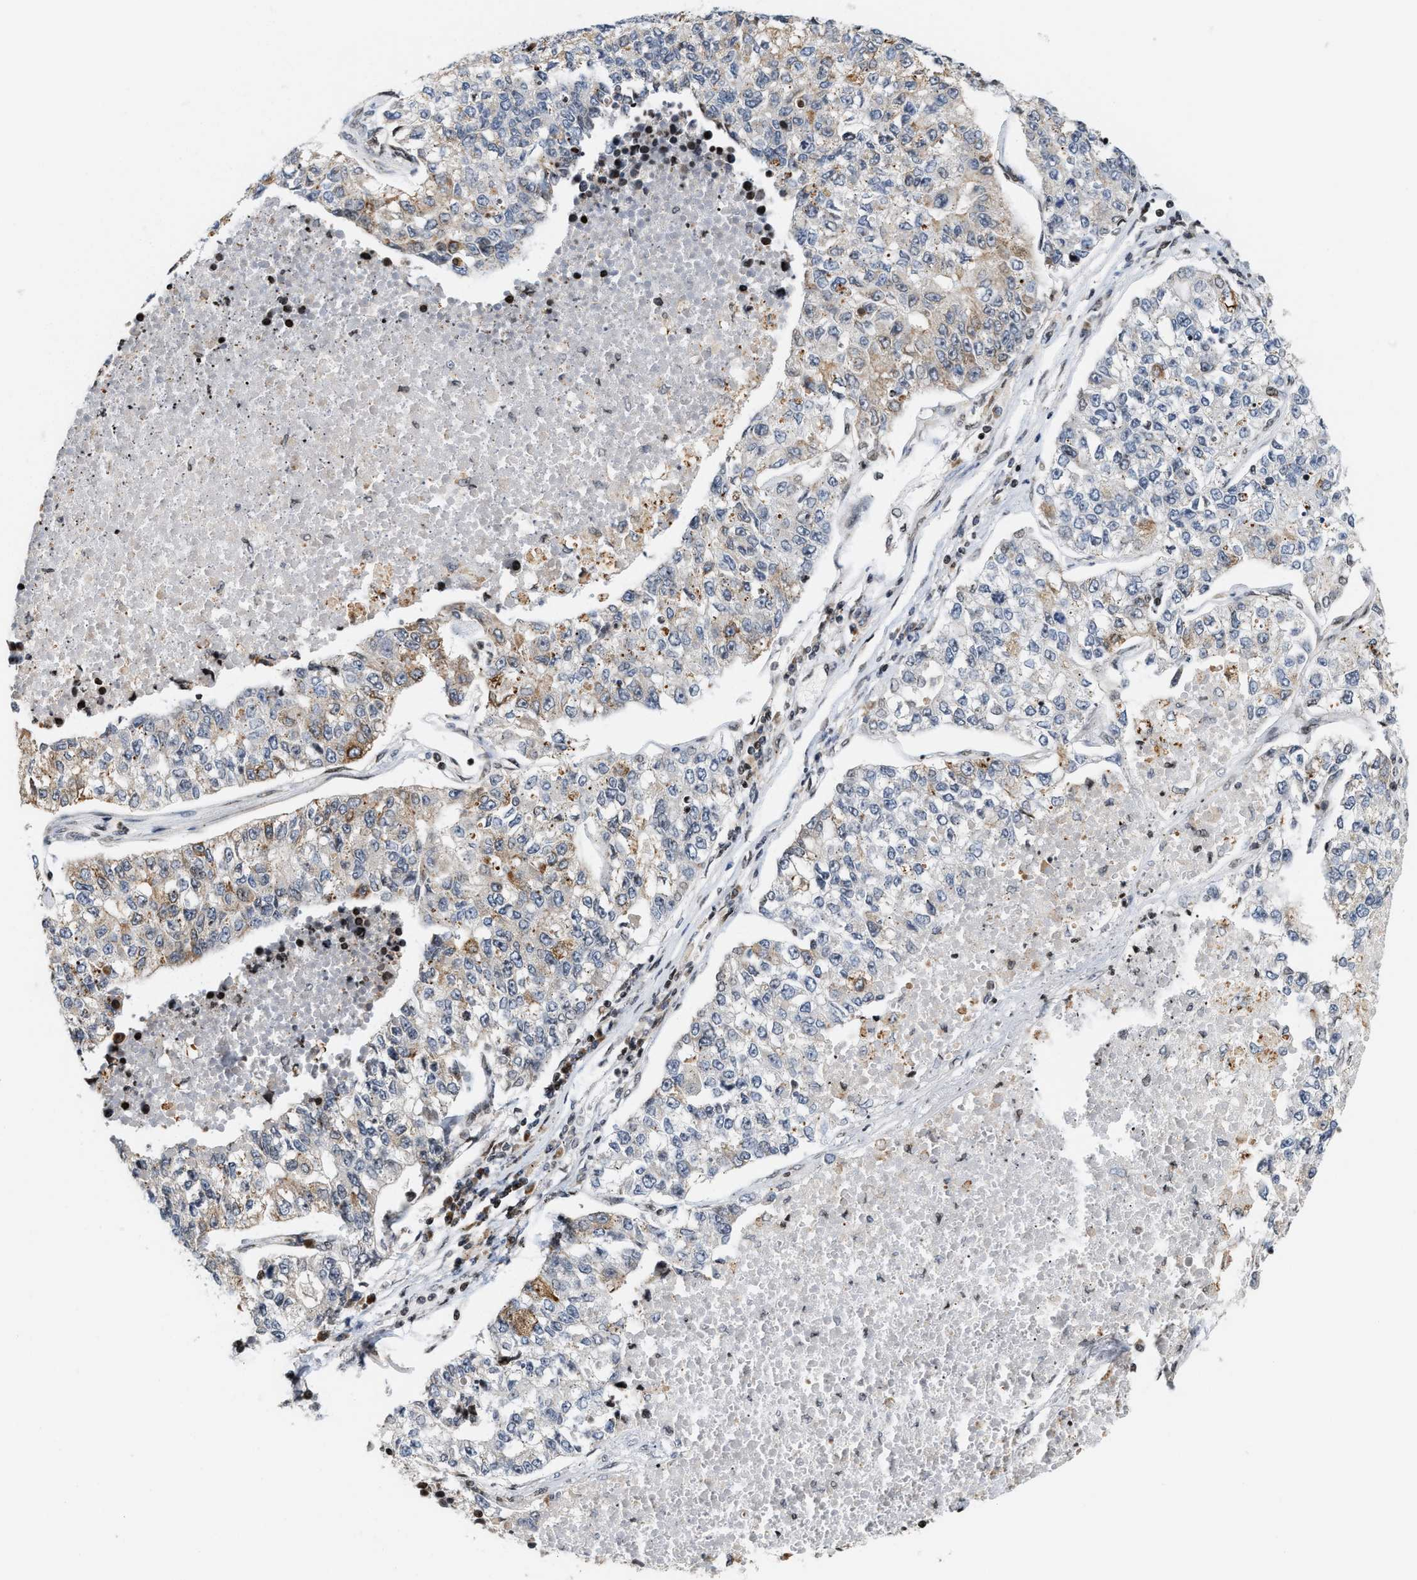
{"staining": {"intensity": "moderate", "quantity": "<25%", "location": "cytoplasmic/membranous"}, "tissue": "lung cancer", "cell_type": "Tumor cells", "image_type": "cancer", "snomed": [{"axis": "morphology", "description": "Adenocarcinoma, NOS"}, {"axis": "topography", "description": "Lung"}], "caption": "Immunohistochemical staining of lung cancer (adenocarcinoma) displays moderate cytoplasmic/membranous protein staining in about <25% of tumor cells. The protein of interest is stained brown, and the nuclei are stained in blue (DAB (3,3'-diaminobenzidine) IHC with brightfield microscopy, high magnification).", "gene": "PDZD2", "patient": {"sex": "male", "age": 49}}